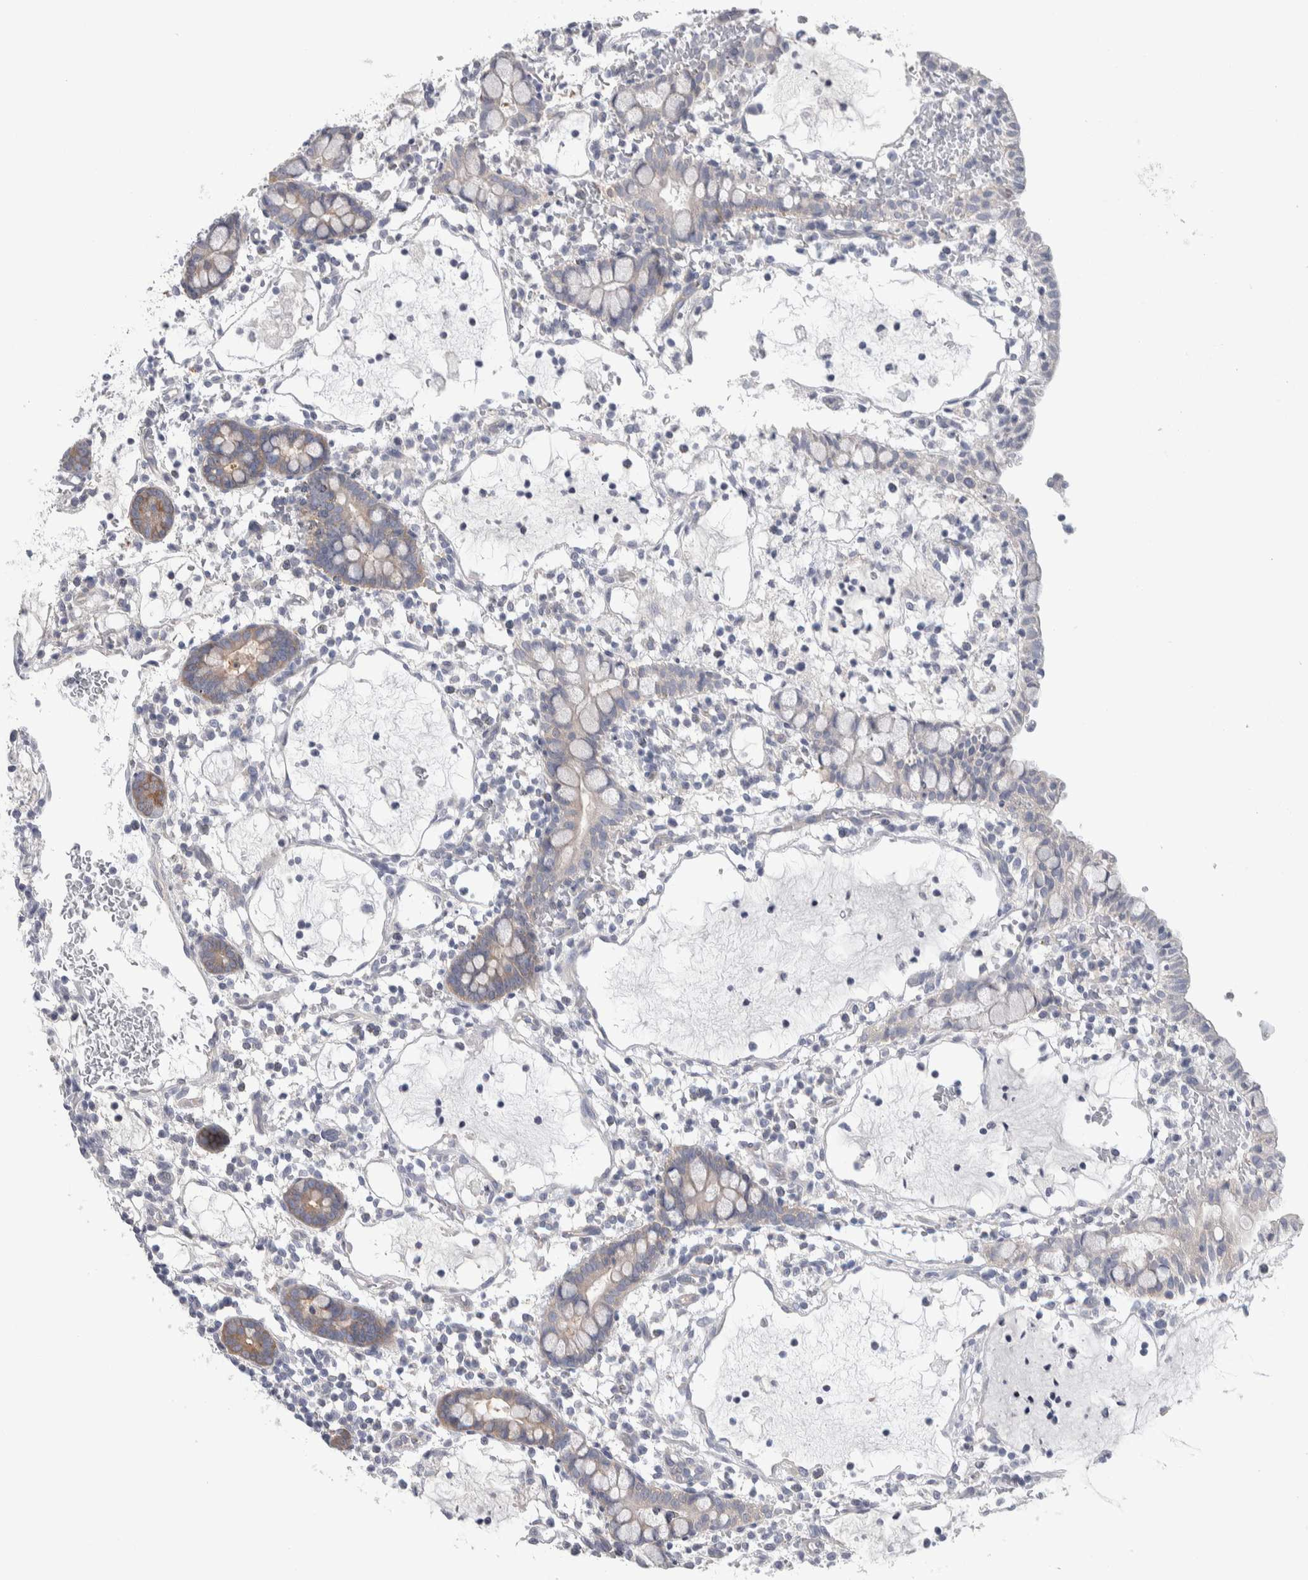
{"staining": {"intensity": "moderate", "quantity": "<25%", "location": "cytoplasmic/membranous"}, "tissue": "small intestine", "cell_type": "Glandular cells", "image_type": "normal", "snomed": [{"axis": "morphology", "description": "Normal tissue, NOS"}, {"axis": "morphology", "description": "Developmental malformation"}, {"axis": "topography", "description": "Small intestine"}], "caption": "Glandular cells reveal moderate cytoplasmic/membranous expression in approximately <25% of cells in unremarkable small intestine. (IHC, brightfield microscopy, high magnification).", "gene": "GPHN", "patient": {"sex": "male"}}